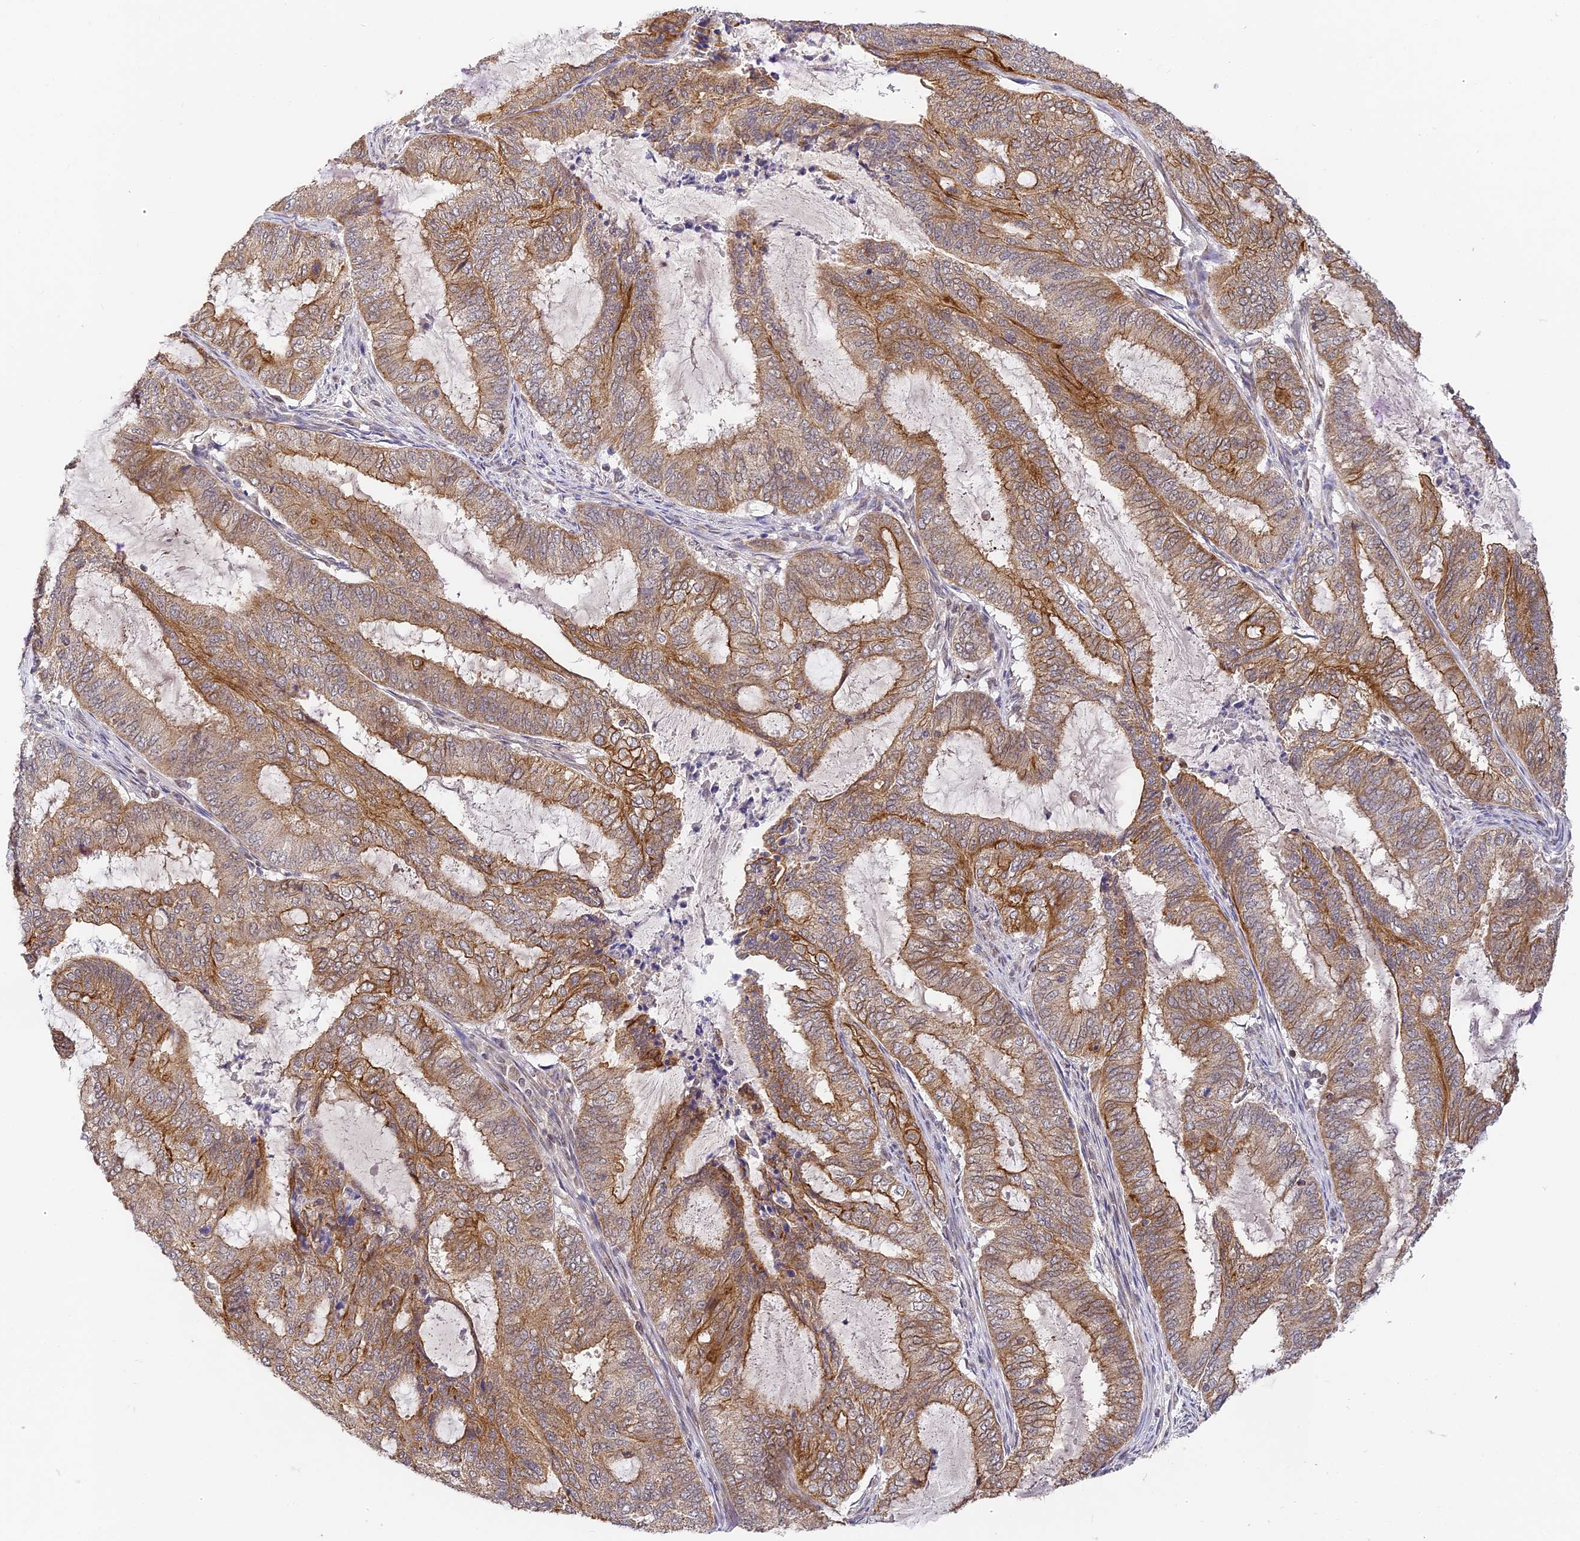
{"staining": {"intensity": "moderate", "quantity": ">75%", "location": "cytoplasmic/membranous"}, "tissue": "endometrial cancer", "cell_type": "Tumor cells", "image_type": "cancer", "snomed": [{"axis": "morphology", "description": "Adenocarcinoma, NOS"}, {"axis": "topography", "description": "Endometrium"}], "caption": "Immunohistochemistry (IHC) (DAB) staining of endometrial cancer (adenocarcinoma) reveals moderate cytoplasmic/membranous protein staining in about >75% of tumor cells.", "gene": "DNAAF10", "patient": {"sex": "female", "age": 51}}